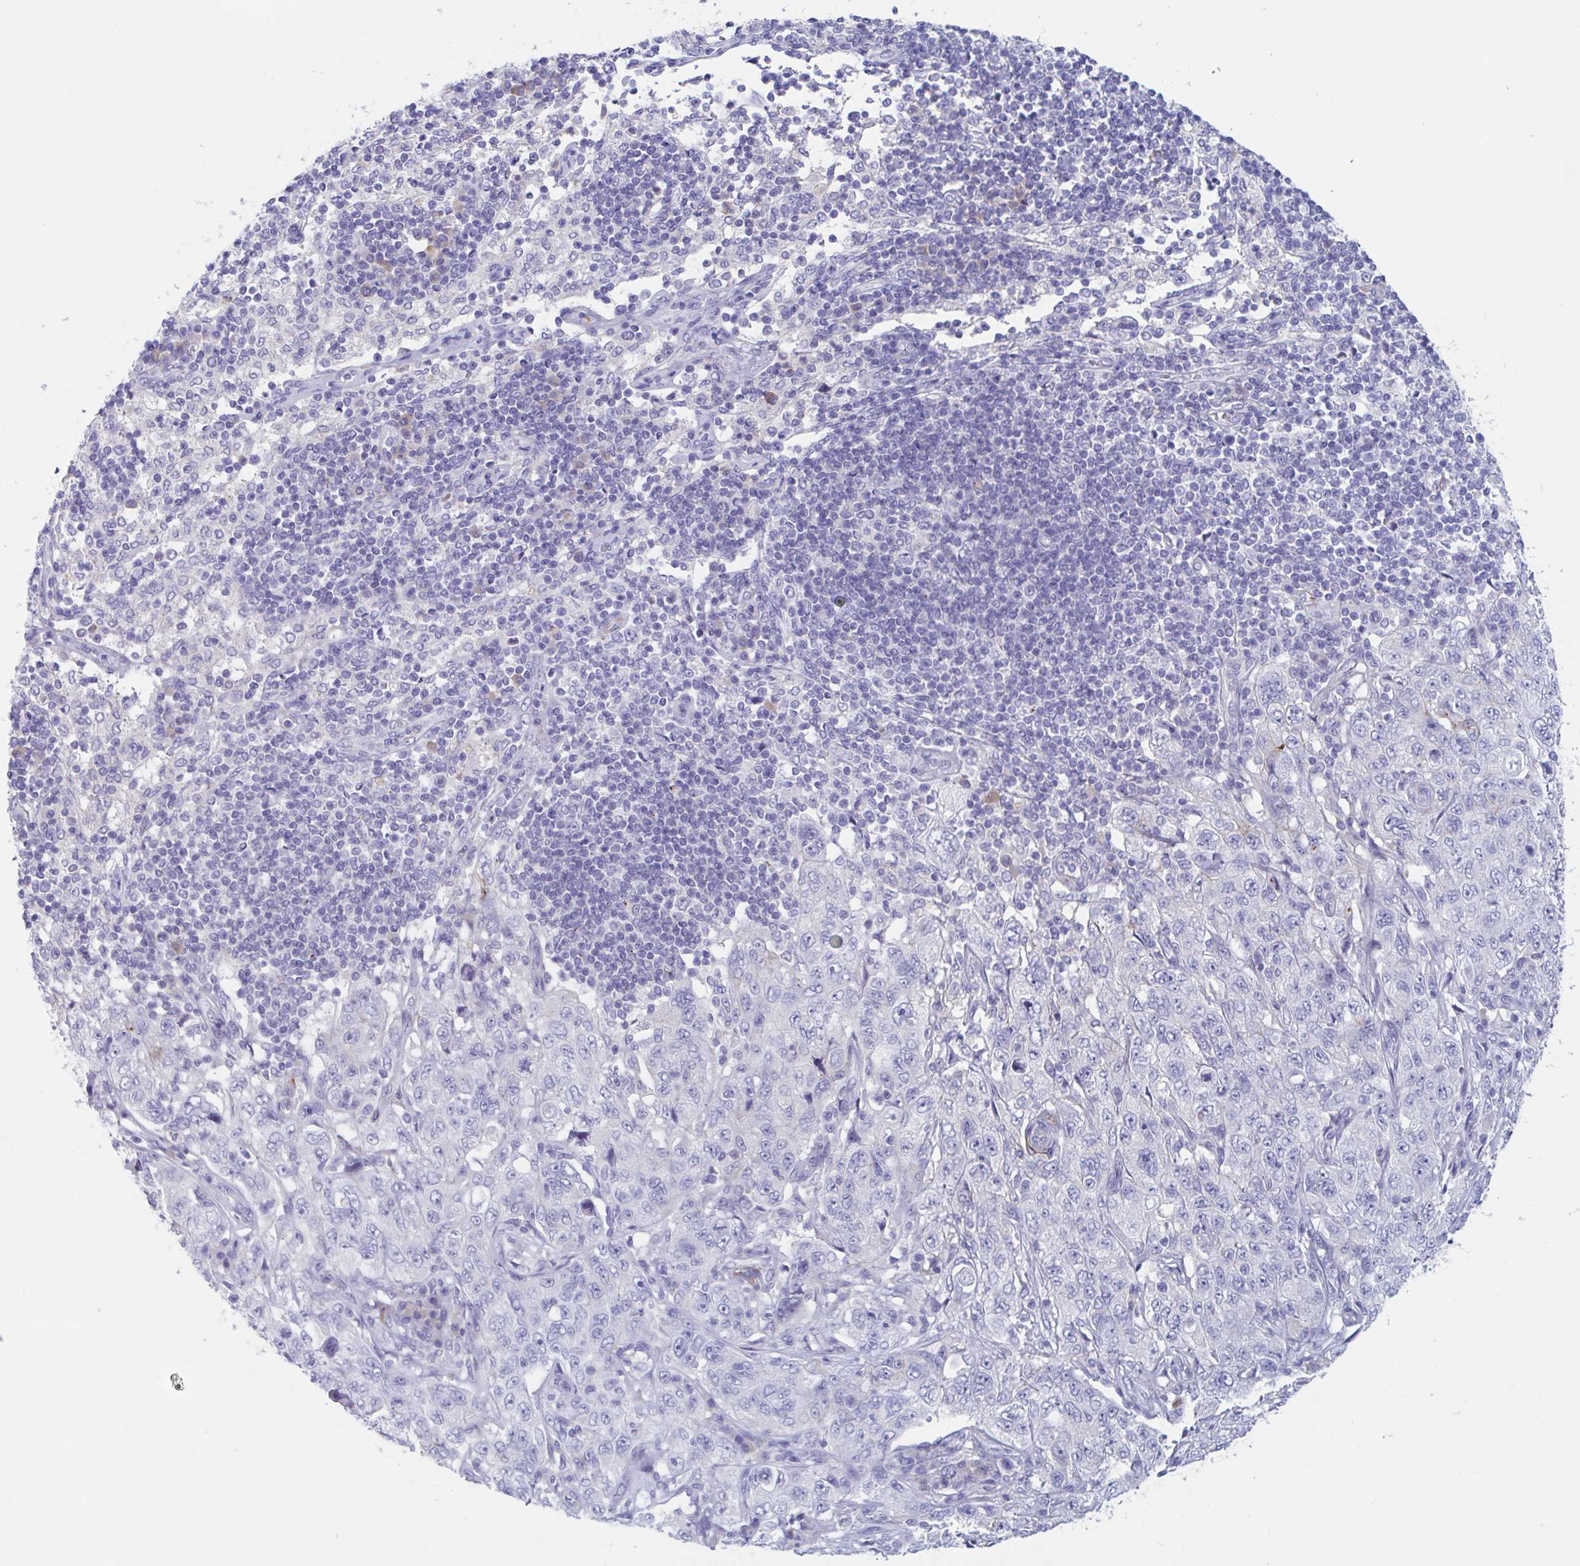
{"staining": {"intensity": "negative", "quantity": "none", "location": "none"}, "tissue": "pancreatic cancer", "cell_type": "Tumor cells", "image_type": "cancer", "snomed": [{"axis": "morphology", "description": "Adenocarcinoma, NOS"}, {"axis": "topography", "description": "Pancreas"}], "caption": "High power microscopy photomicrograph of an immunohistochemistry (IHC) image of pancreatic adenocarcinoma, revealing no significant expression in tumor cells.", "gene": "ZNHIT2", "patient": {"sex": "male", "age": 68}}